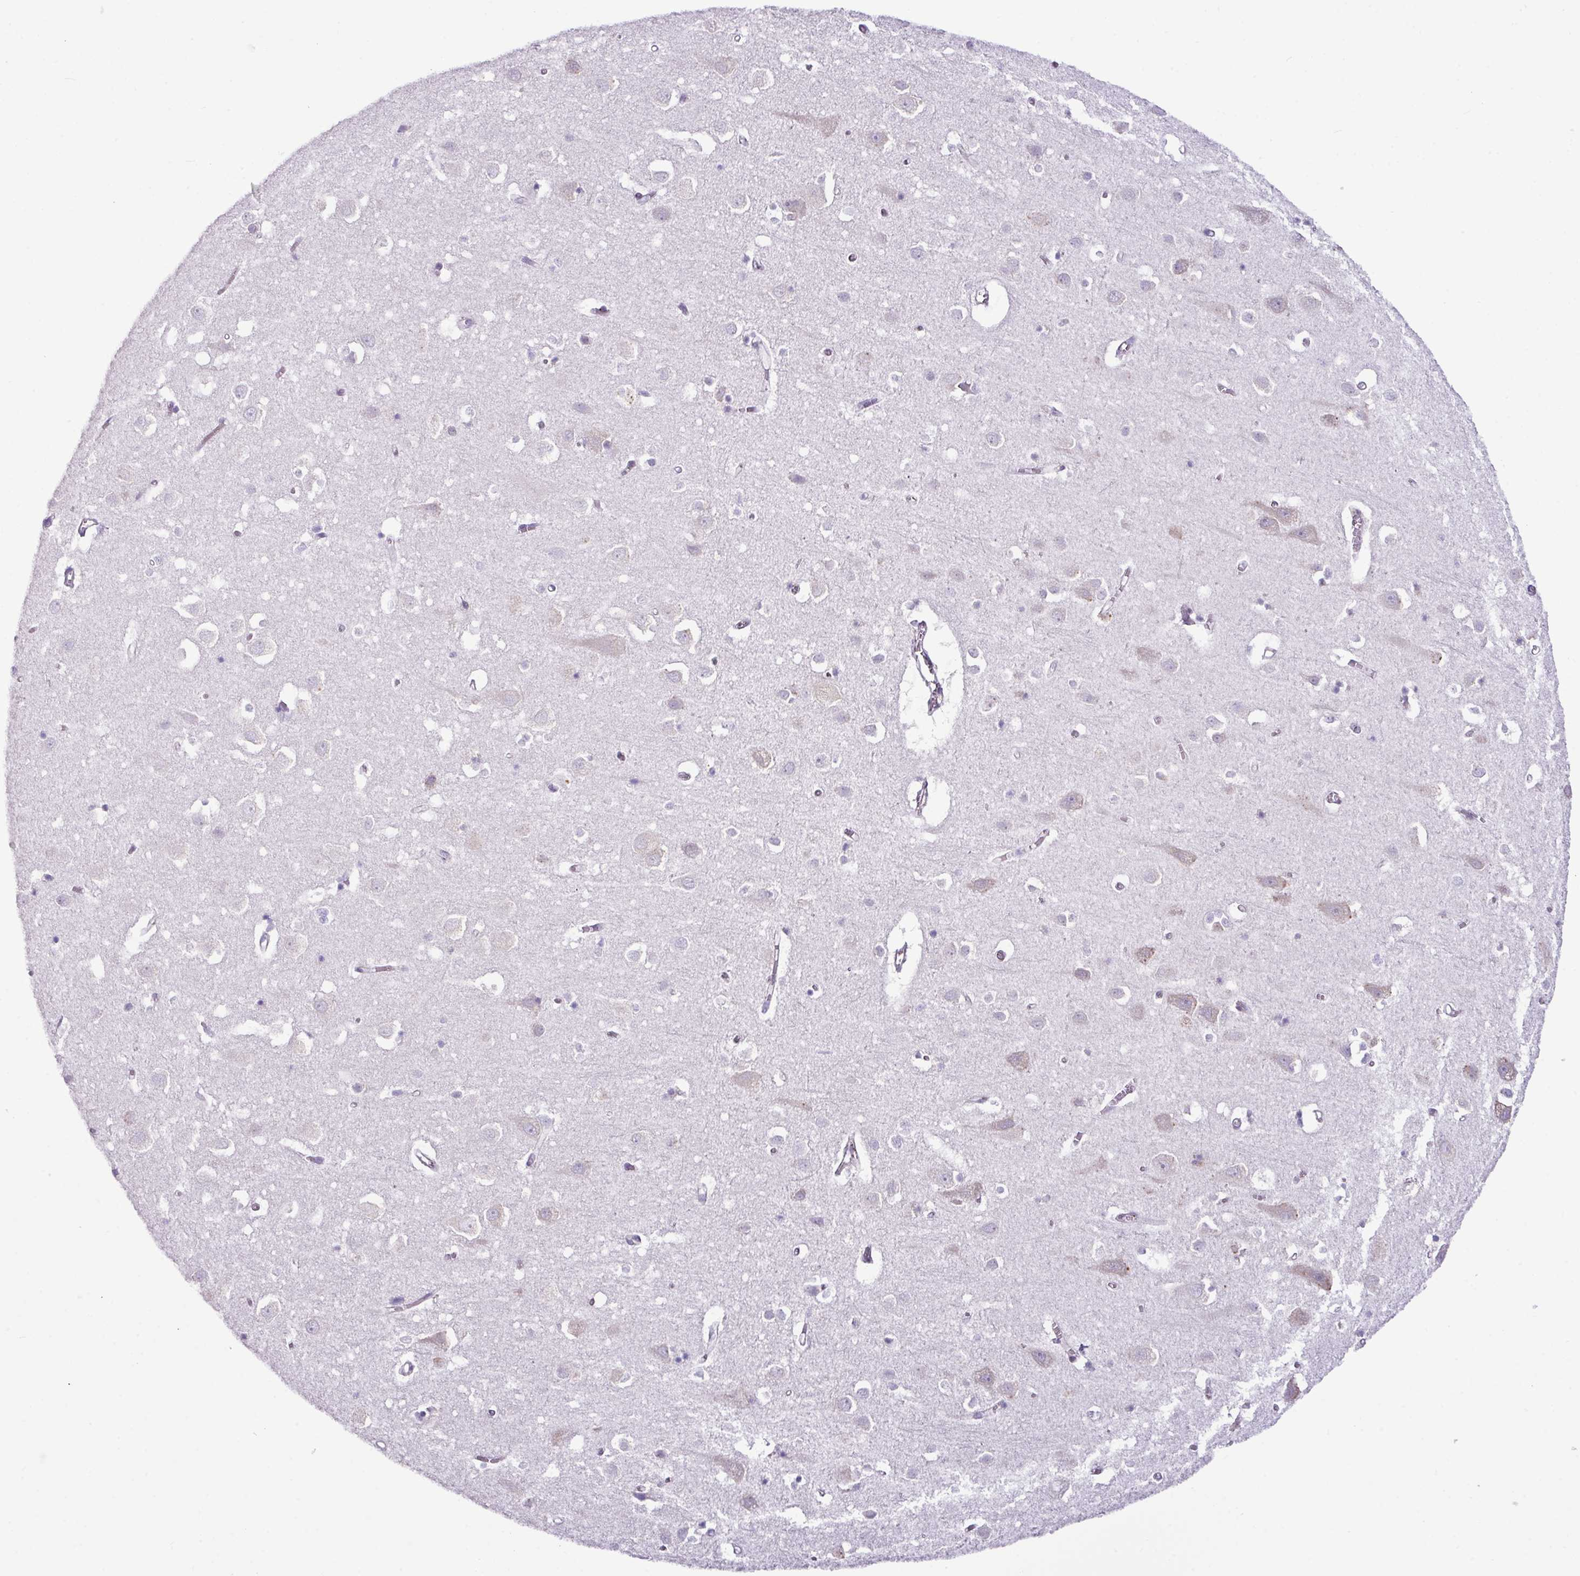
{"staining": {"intensity": "negative", "quantity": "none", "location": "none"}, "tissue": "cerebral cortex", "cell_type": "Endothelial cells", "image_type": "normal", "snomed": [{"axis": "morphology", "description": "Normal tissue, NOS"}, {"axis": "topography", "description": "Cerebral cortex"}], "caption": "Immunohistochemistry photomicrograph of unremarkable cerebral cortex: cerebral cortex stained with DAB (3,3'-diaminobenzidine) demonstrates no significant protein expression in endothelial cells. The staining was performed using DAB to visualize the protein expression in brown, while the nuclei were stained in blue with hematoxylin (Magnification: 20x).", "gene": "RGS21", "patient": {"sex": "male", "age": 70}}